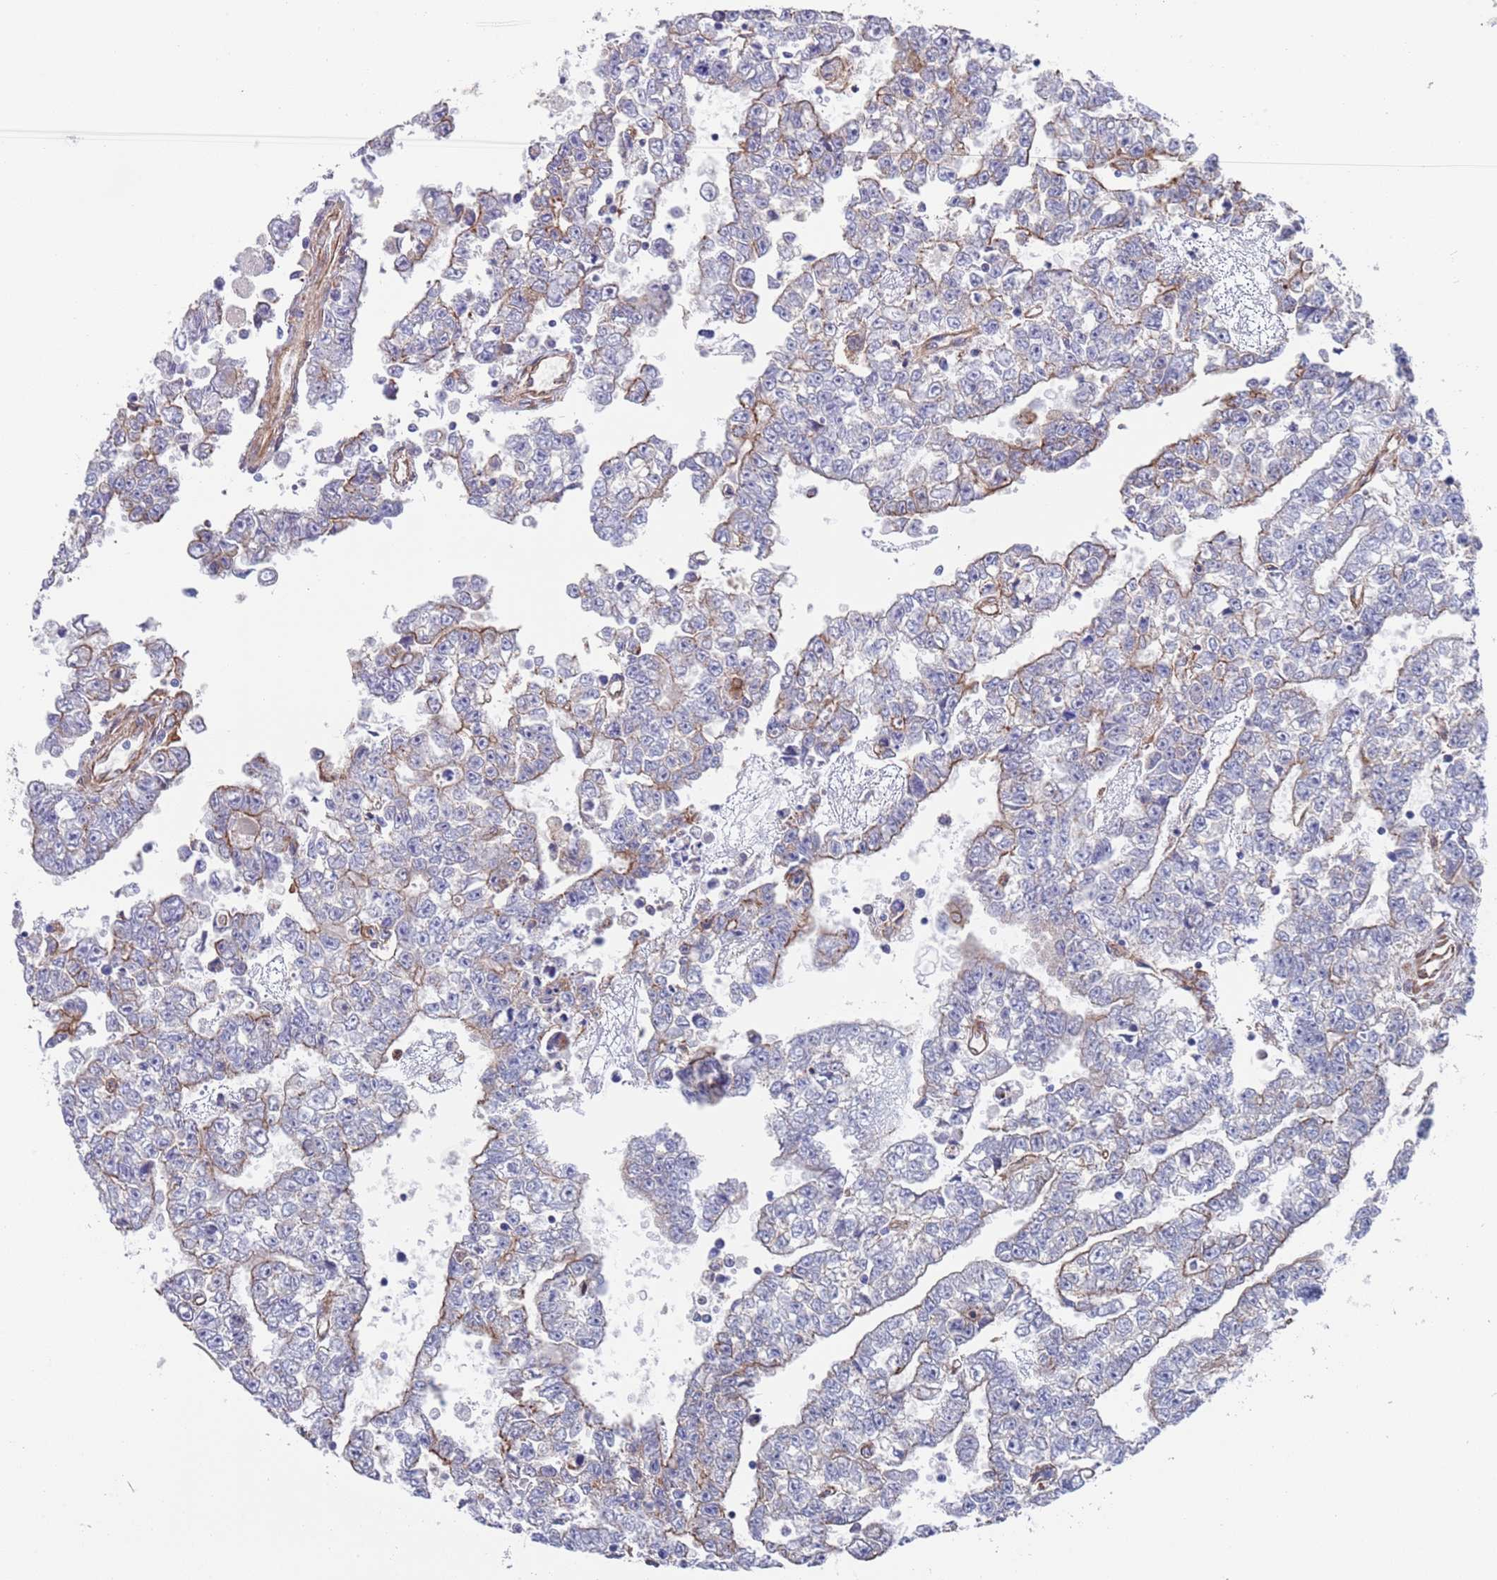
{"staining": {"intensity": "weak", "quantity": "<25%", "location": "cytoplasmic/membranous"}, "tissue": "testis cancer", "cell_type": "Tumor cells", "image_type": "cancer", "snomed": [{"axis": "morphology", "description": "Carcinoma, Embryonal, NOS"}, {"axis": "topography", "description": "Testis"}], "caption": "Immunohistochemistry image of neoplastic tissue: human testis cancer (embryonal carcinoma) stained with DAB demonstrates no significant protein staining in tumor cells. (Brightfield microscopy of DAB immunohistochemistry at high magnification).", "gene": "JAKMIP2", "patient": {"sex": "male", "age": 25}}